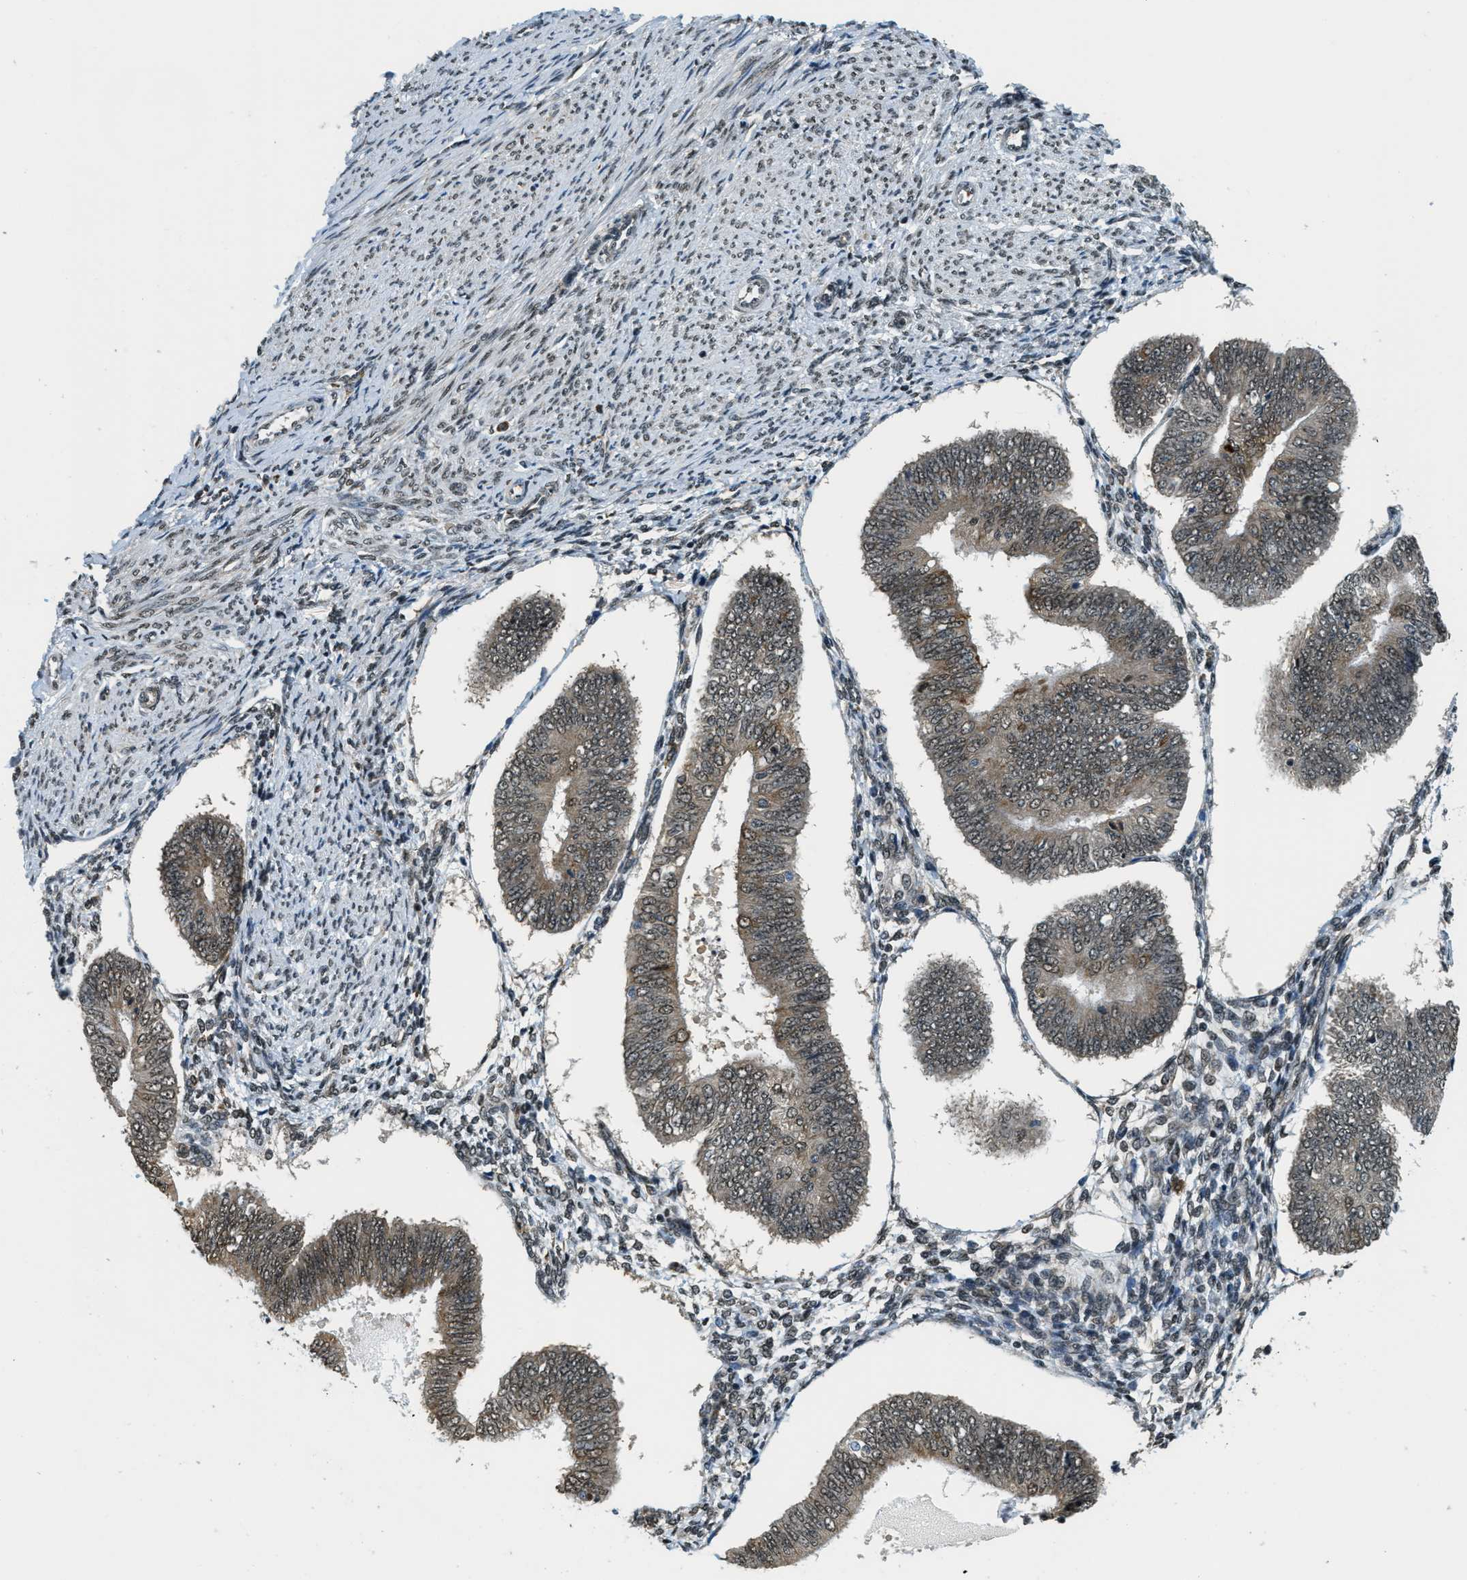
{"staining": {"intensity": "moderate", "quantity": "<25%", "location": "nuclear"}, "tissue": "endometrial cancer", "cell_type": "Tumor cells", "image_type": "cancer", "snomed": [{"axis": "morphology", "description": "Adenocarcinoma, NOS"}, {"axis": "topography", "description": "Endometrium"}], "caption": "DAB immunohistochemical staining of human endometrial cancer (adenocarcinoma) demonstrates moderate nuclear protein expression in about <25% of tumor cells.", "gene": "RAB11FIP1", "patient": {"sex": "female", "age": 58}}